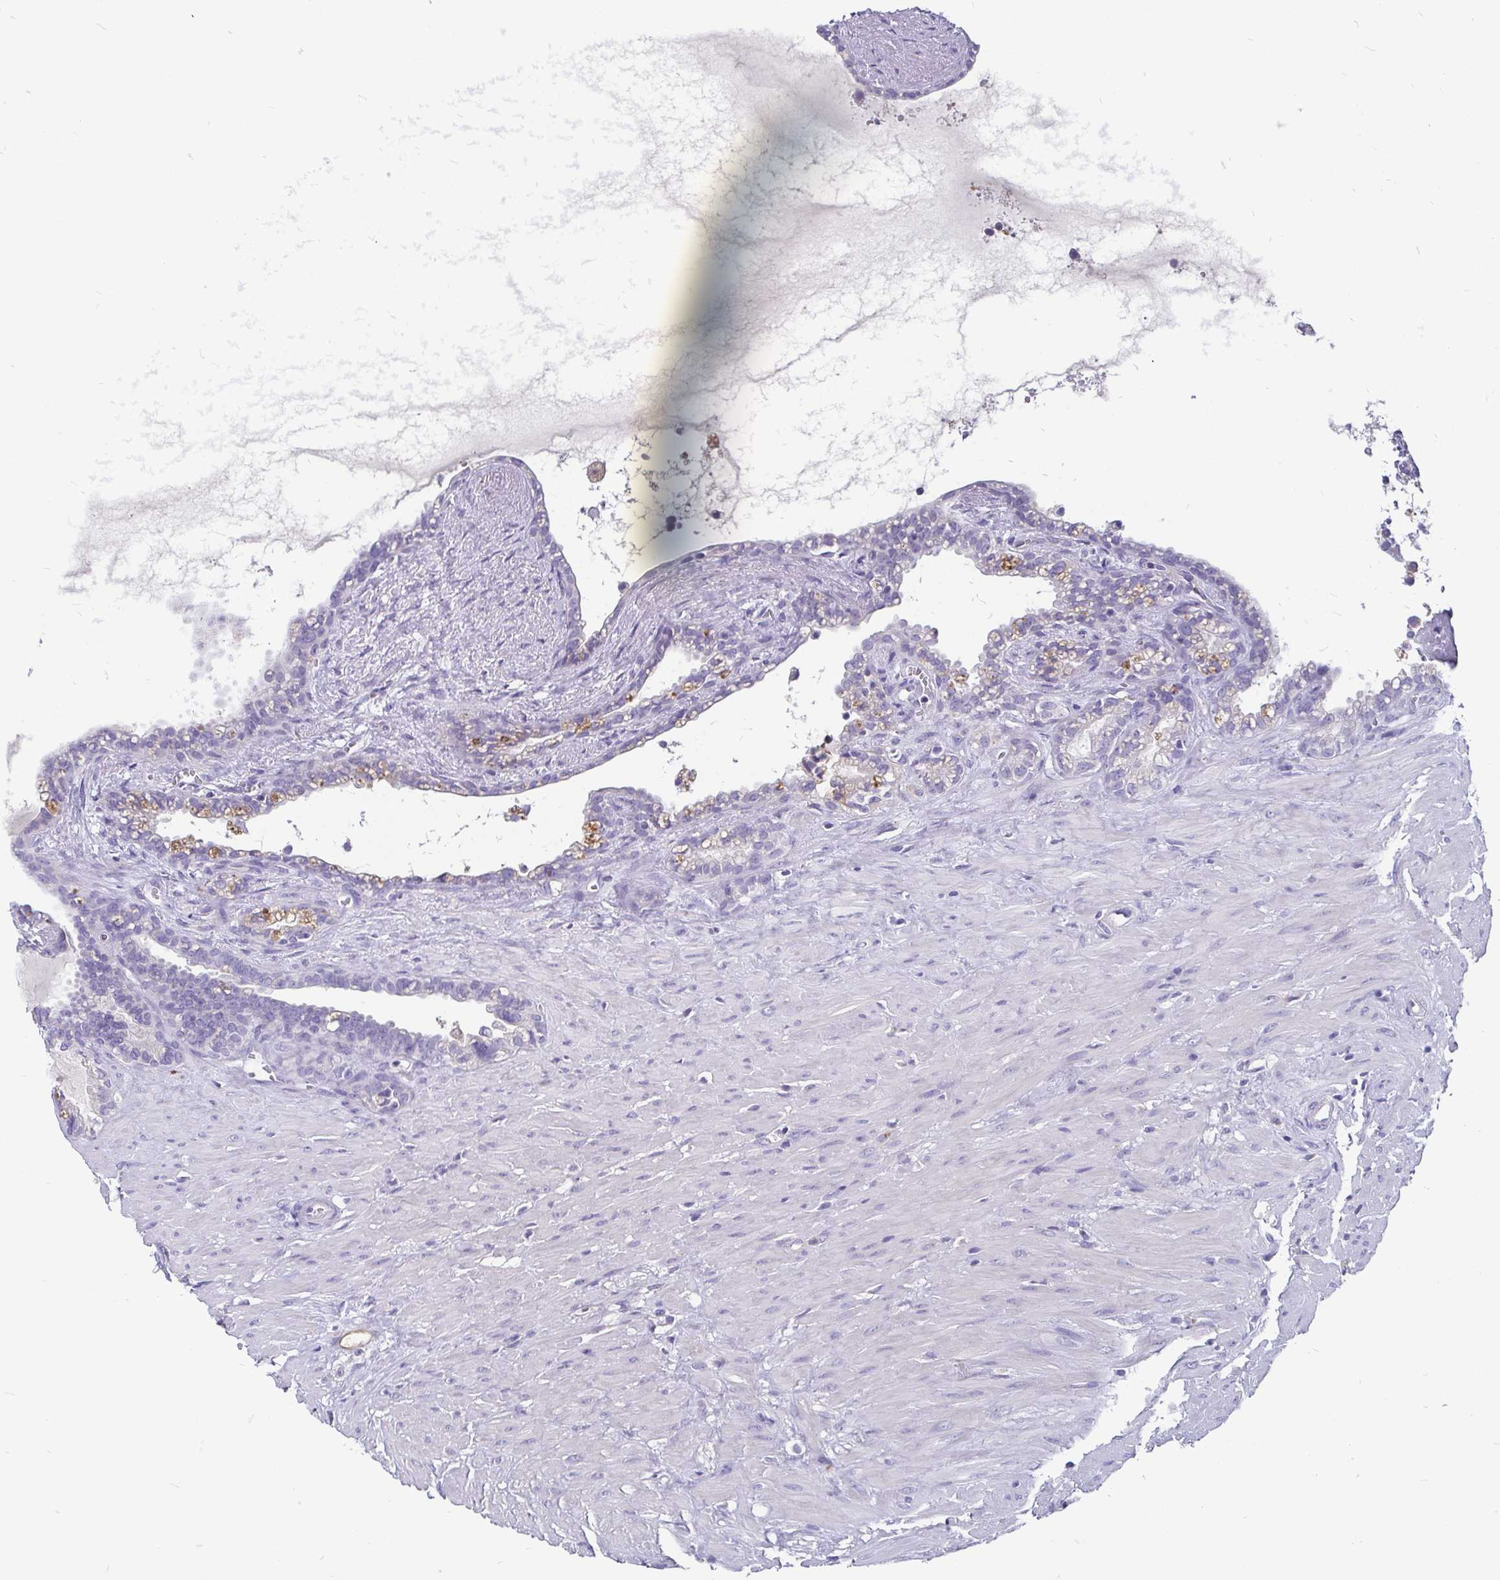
{"staining": {"intensity": "negative", "quantity": "none", "location": "none"}, "tissue": "seminal vesicle", "cell_type": "Glandular cells", "image_type": "normal", "snomed": [{"axis": "morphology", "description": "Normal tissue, NOS"}, {"axis": "topography", "description": "Seminal veicle"}], "caption": "Immunohistochemical staining of unremarkable human seminal vesicle displays no significant positivity in glandular cells. (Stains: DAB immunohistochemistry with hematoxylin counter stain, Microscopy: brightfield microscopy at high magnification).", "gene": "ADAMTS6", "patient": {"sex": "male", "age": 76}}